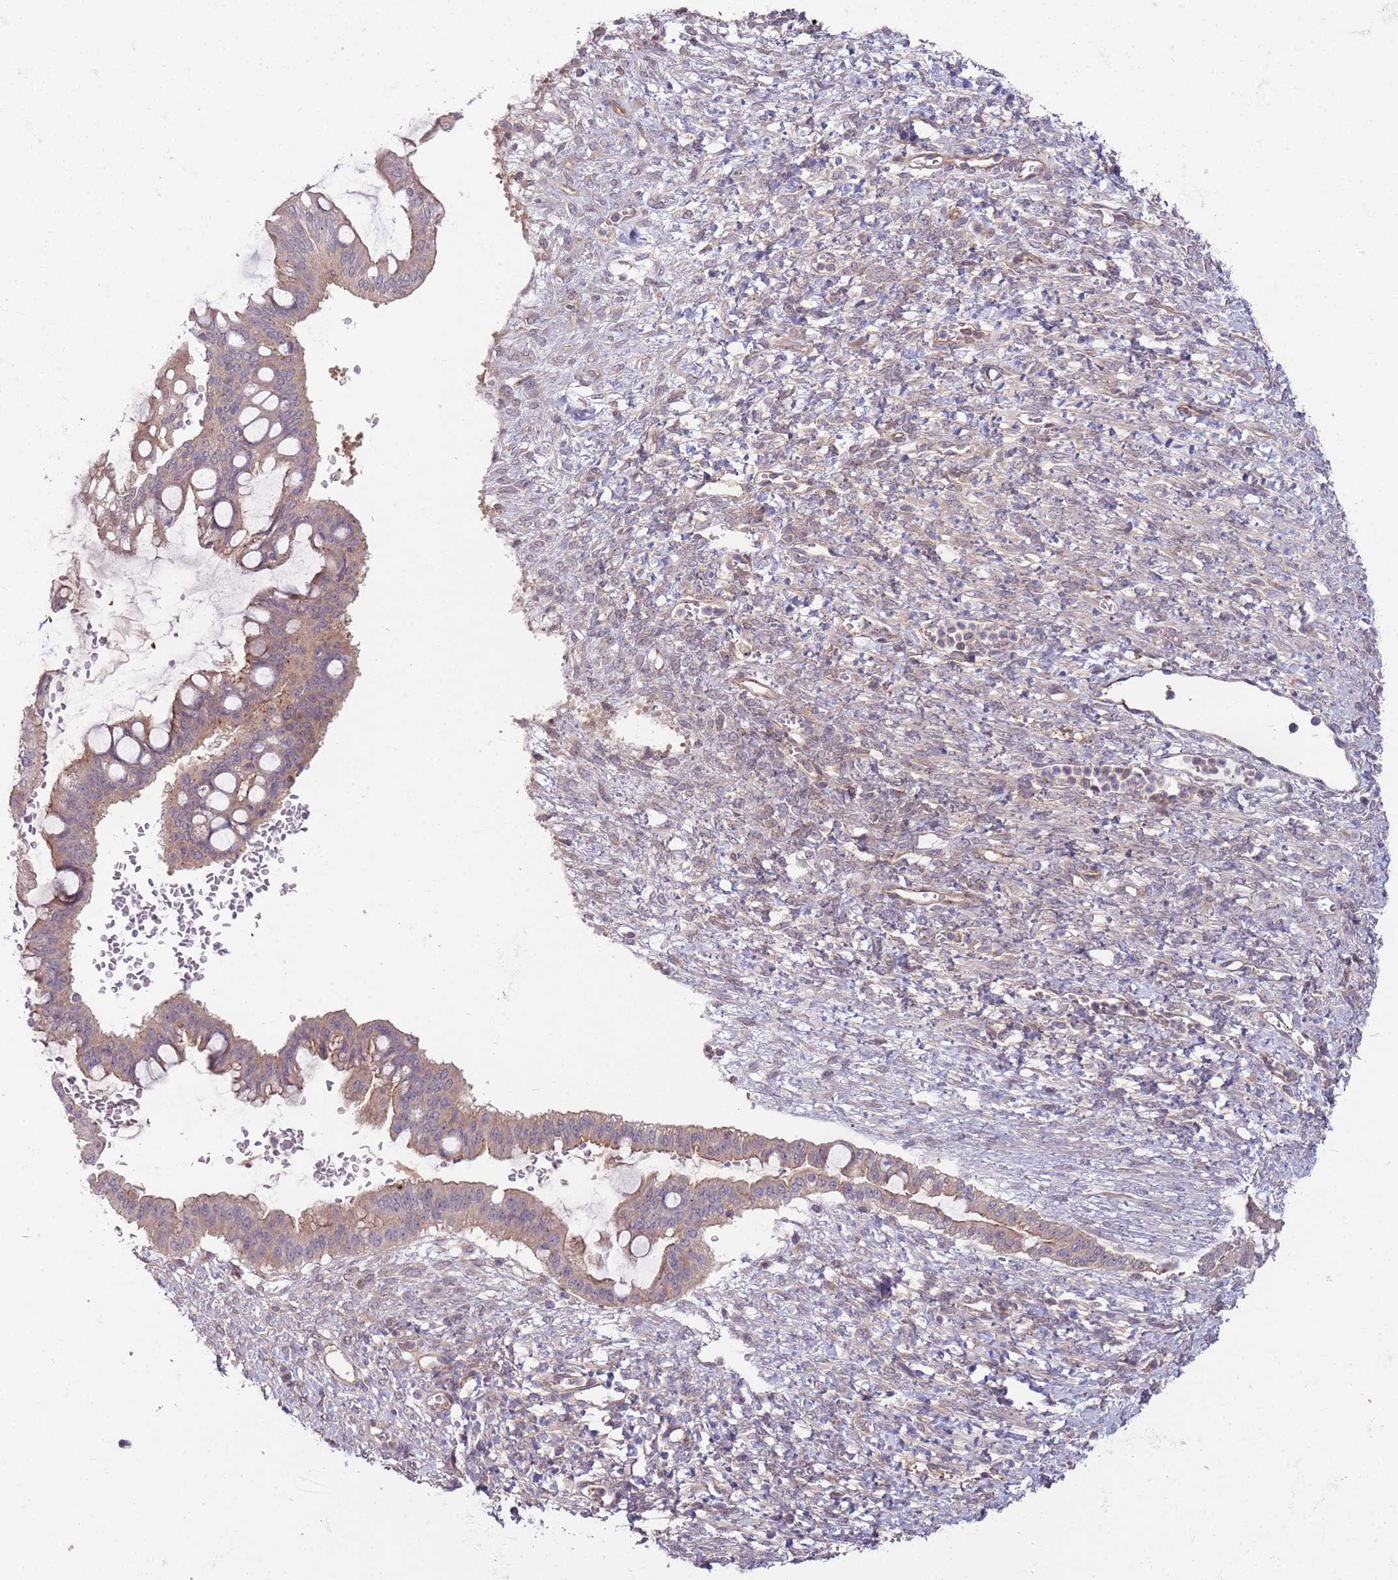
{"staining": {"intensity": "weak", "quantity": ">75%", "location": "cytoplasmic/membranous"}, "tissue": "ovarian cancer", "cell_type": "Tumor cells", "image_type": "cancer", "snomed": [{"axis": "morphology", "description": "Cystadenocarcinoma, mucinous, NOS"}, {"axis": "topography", "description": "Ovary"}], "caption": "A brown stain shows weak cytoplasmic/membranous positivity of a protein in mucinous cystadenocarcinoma (ovarian) tumor cells. Using DAB (3,3'-diaminobenzidine) (brown) and hematoxylin (blue) stains, captured at high magnification using brightfield microscopy.", "gene": "SAV1", "patient": {"sex": "female", "age": 73}}